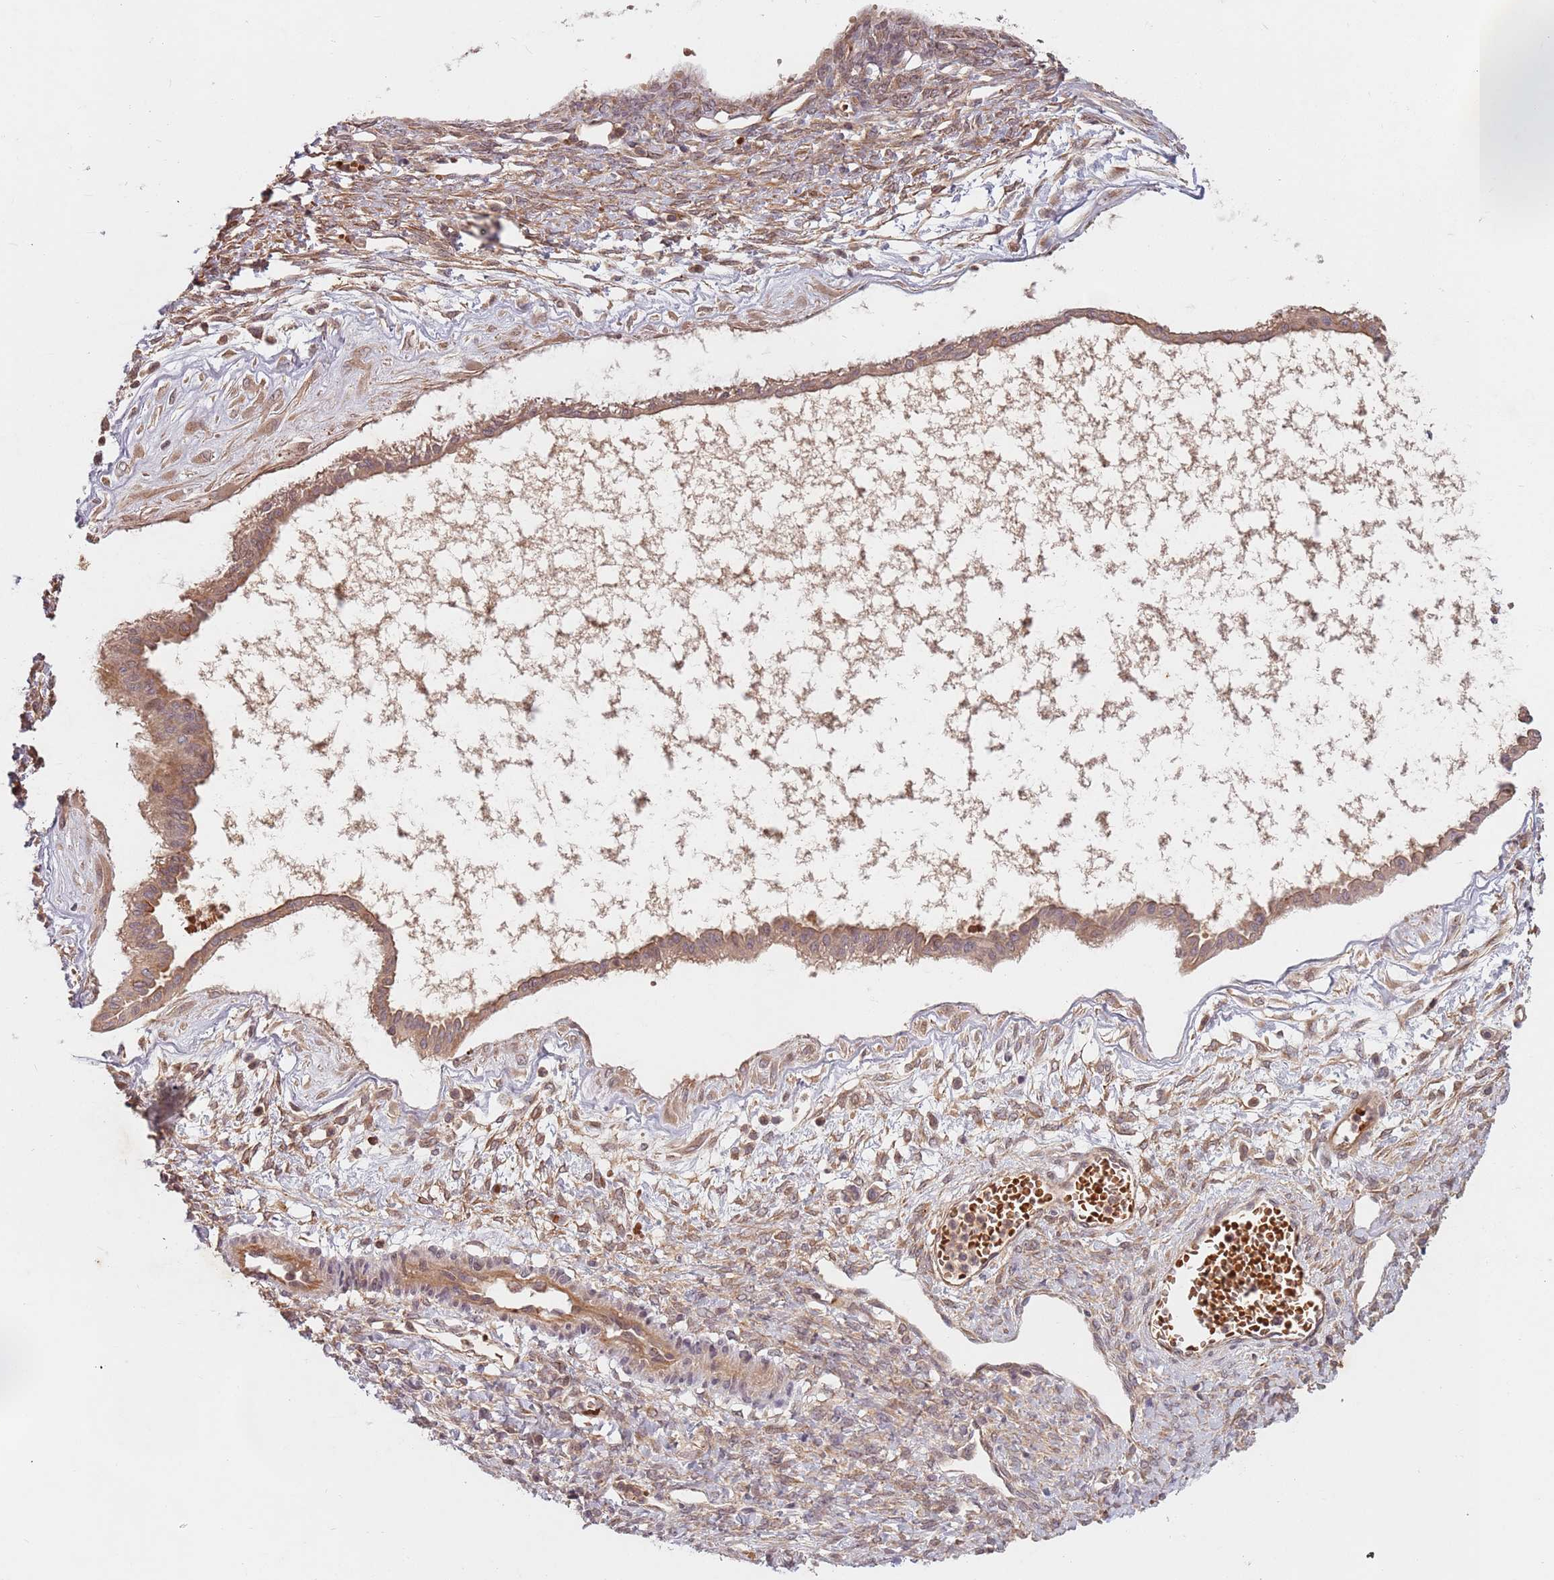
{"staining": {"intensity": "weak", "quantity": "25%-75%", "location": "cytoplasmic/membranous,nuclear"}, "tissue": "ovarian cancer", "cell_type": "Tumor cells", "image_type": "cancer", "snomed": [{"axis": "morphology", "description": "Cystadenocarcinoma, mucinous, NOS"}, {"axis": "topography", "description": "Ovary"}], "caption": "Weak cytoplasmic/membranous and nuclear staining for a protein is appreciated in approximately 25%-75% of tumor cells of mucinous cystadenocarcinoma (ovarian) using immunohistochemistry.", "gene": "GPR180", "patient": {"sex": "female", "age": 73}}